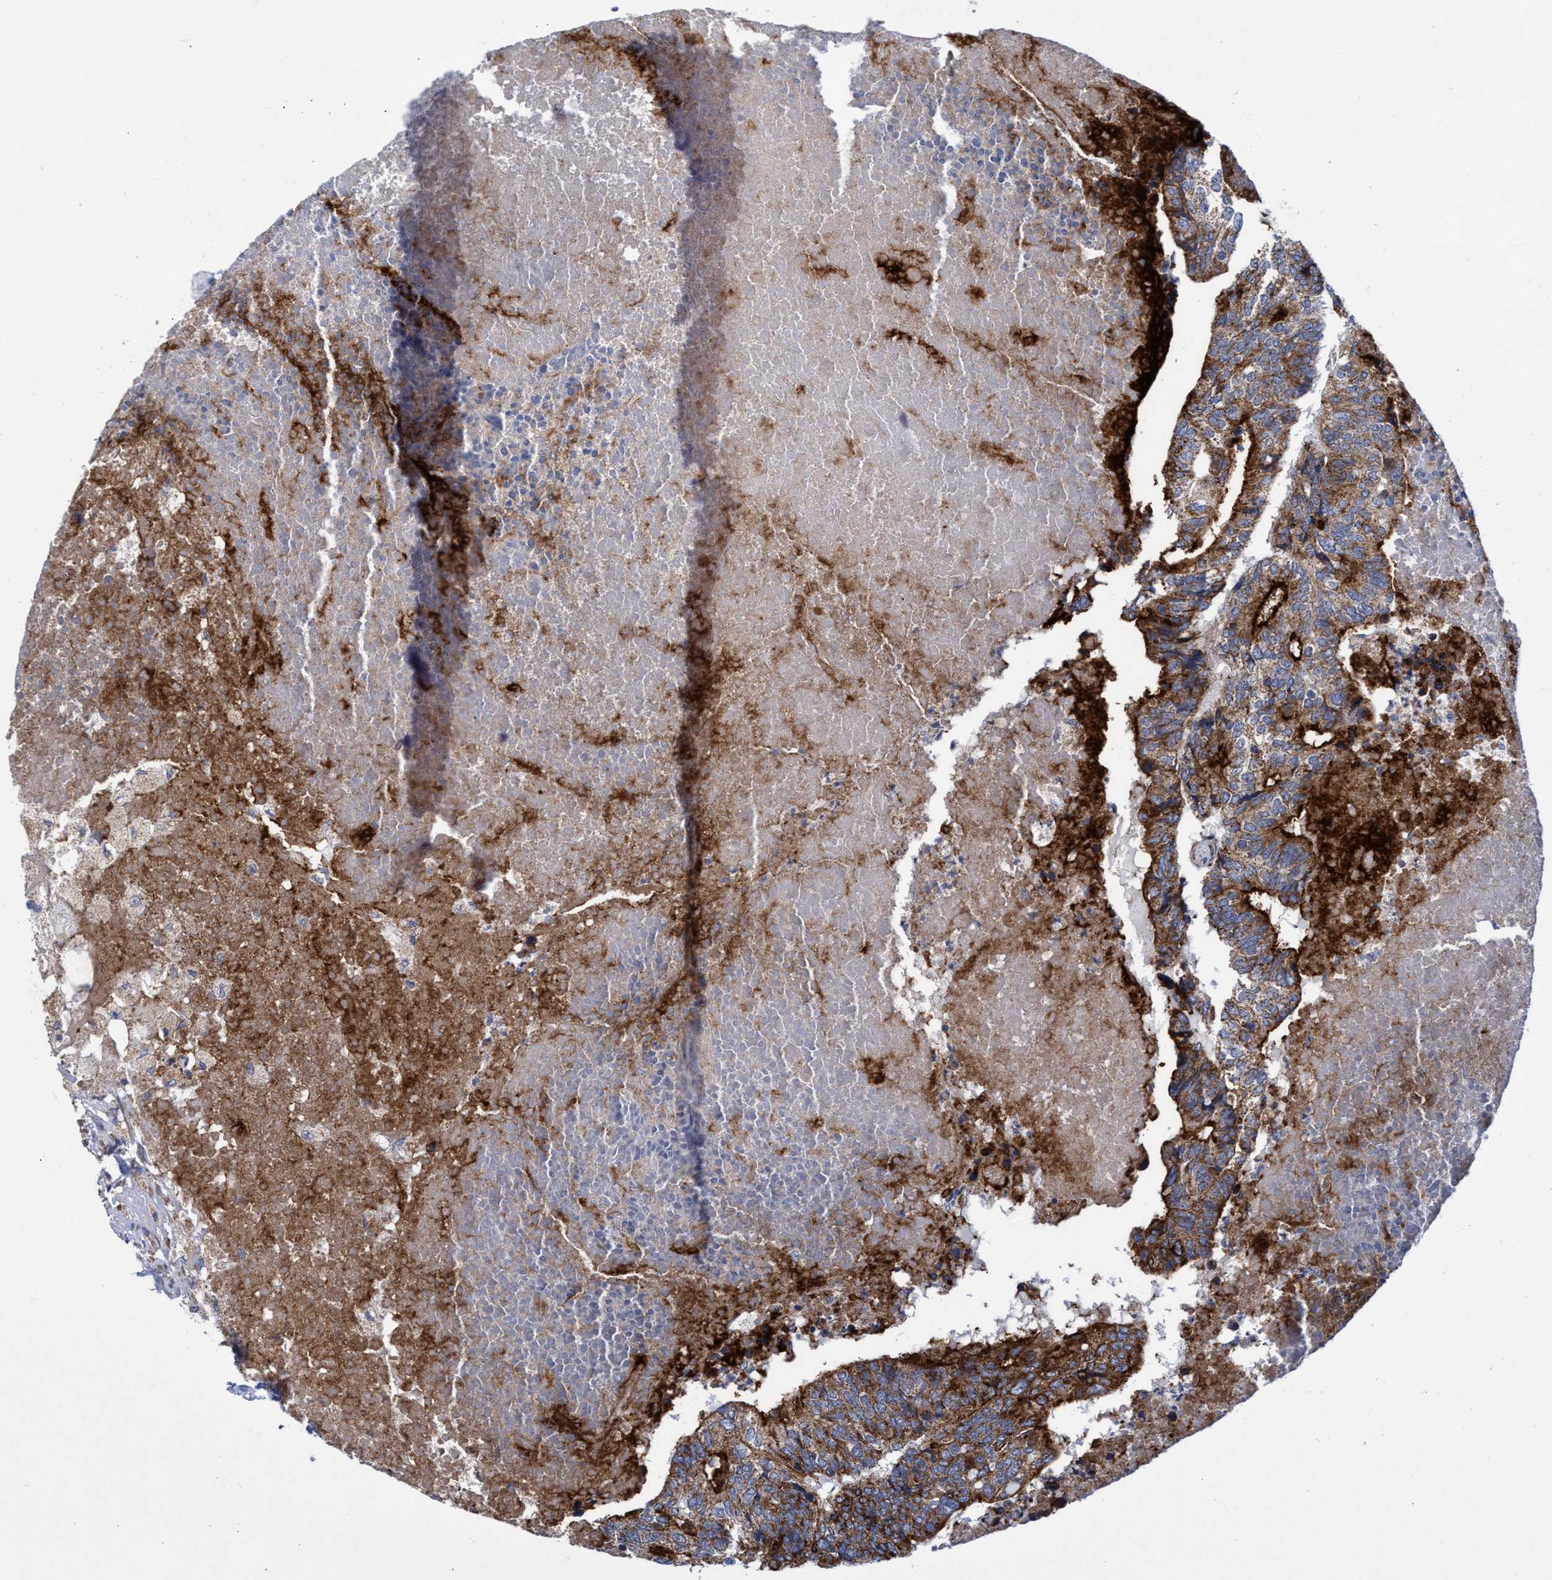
{"staining": {"intensity": "strong", "quantity": ">75%", "location": "cytoplasmic/membranous"}, "tissue": "colorectal cancer", "cell_type": "Tumor cells", "image_type": "cancer", "snomed": [{"axis": "morphology", "description": "Adenocarcinoma, NOS"}, {"axis": "topography", "description": "Colon"}], "caption": "Tumor cells reveal high levels of strong cytoplasmic/membranous expression in approximately >75% of cells in adenocarcinoma (colorectal).", "gene": "NAT16", "patient": {"sex": "female", "age": 67}}